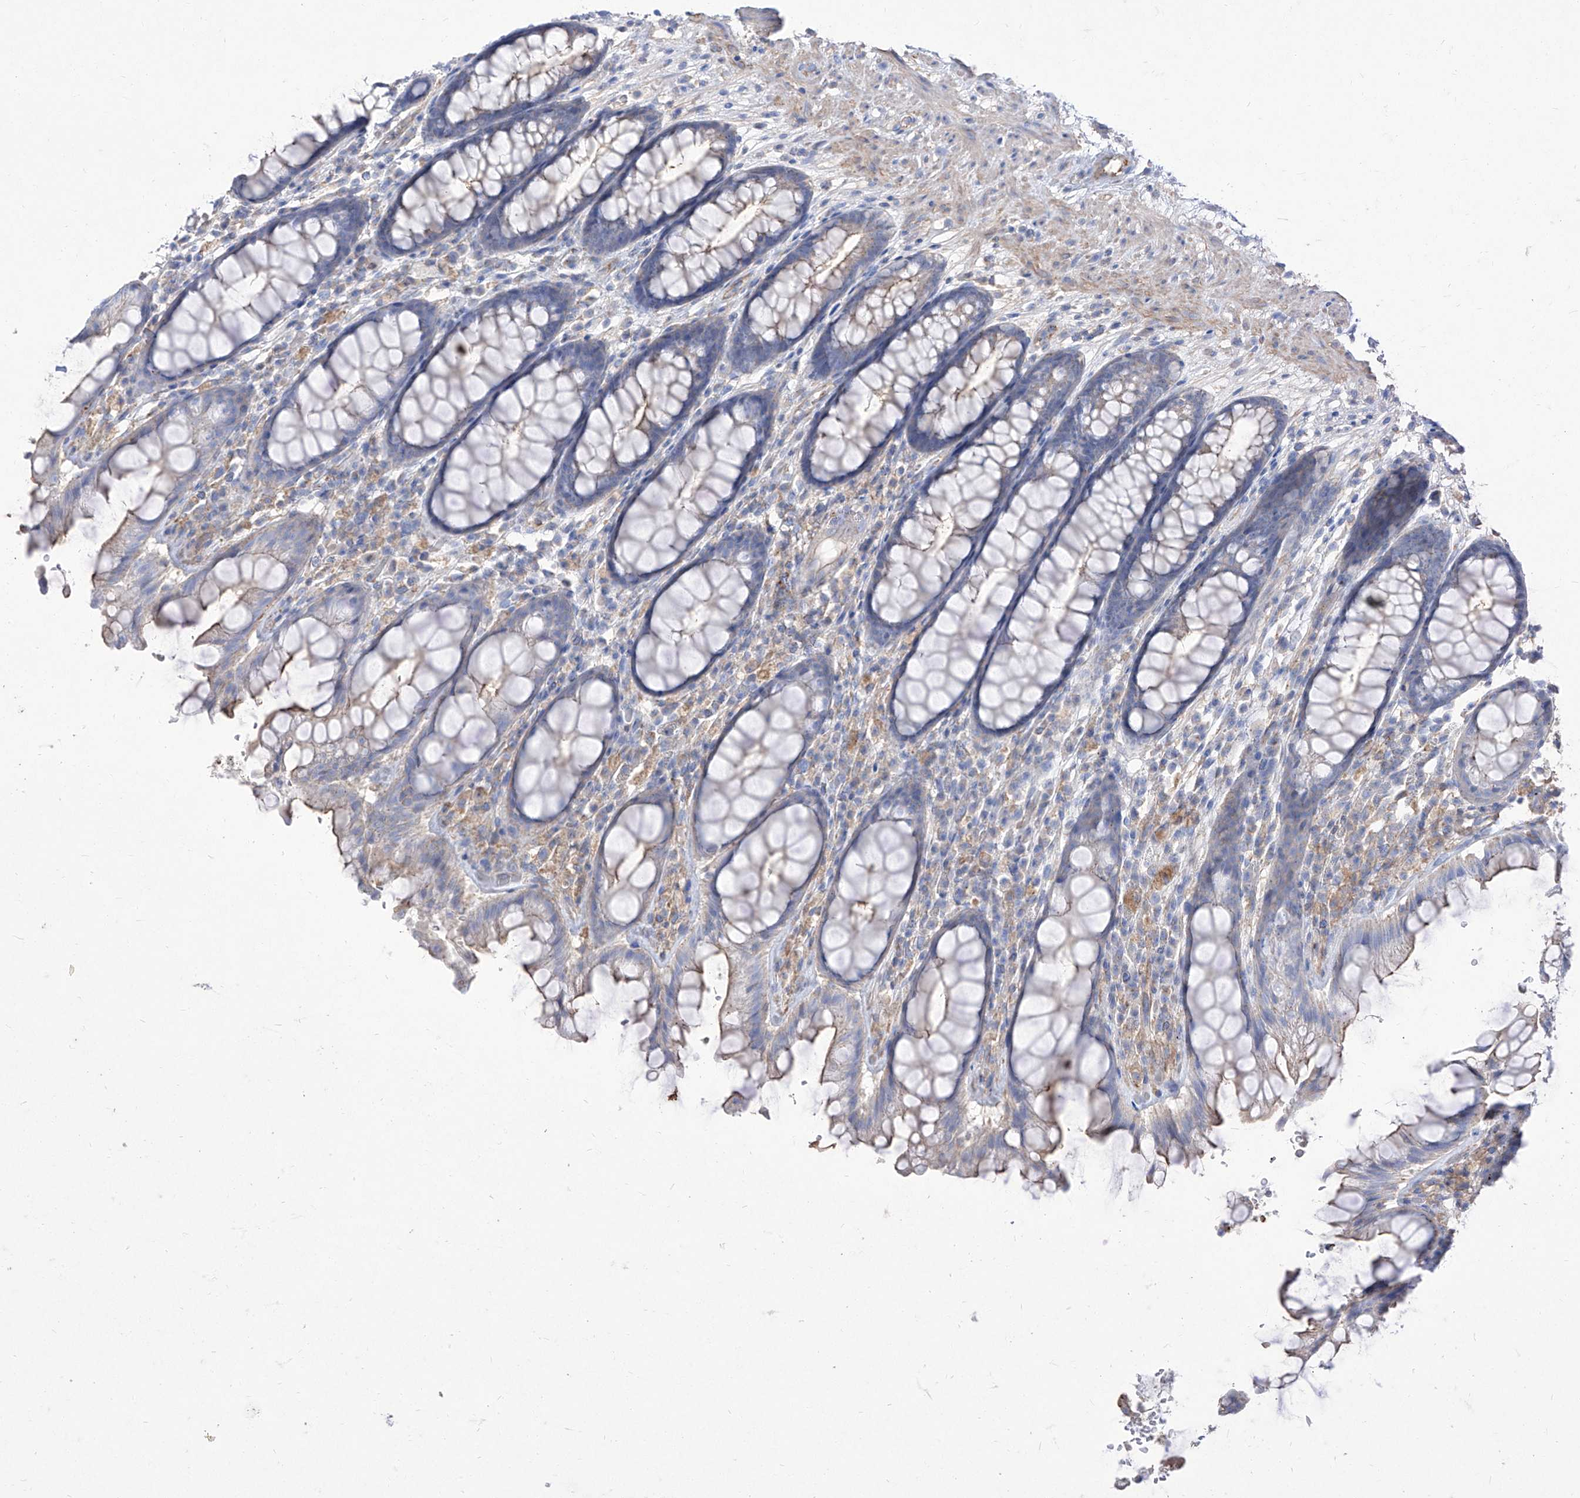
{"staining": {"intensity": "weak", "quantity": "<25%", "location": "cytoplasmic/membranous"}, "tissue": "rectum", "cell_type": "Glandular cells", "image_type": "normal", "snomed": [{"axis": "morphology", "description": "Normal tissue, NOS"}, {"axis": "topography", "description": "Rectum"}], "caption": "High power microscopy micrograph of an immunohistochemistry image of benign rectum, revealing no significant staining in glandular cells.", "gene": "C1orf74", "patient": {"sex": "male", "age": 64}}